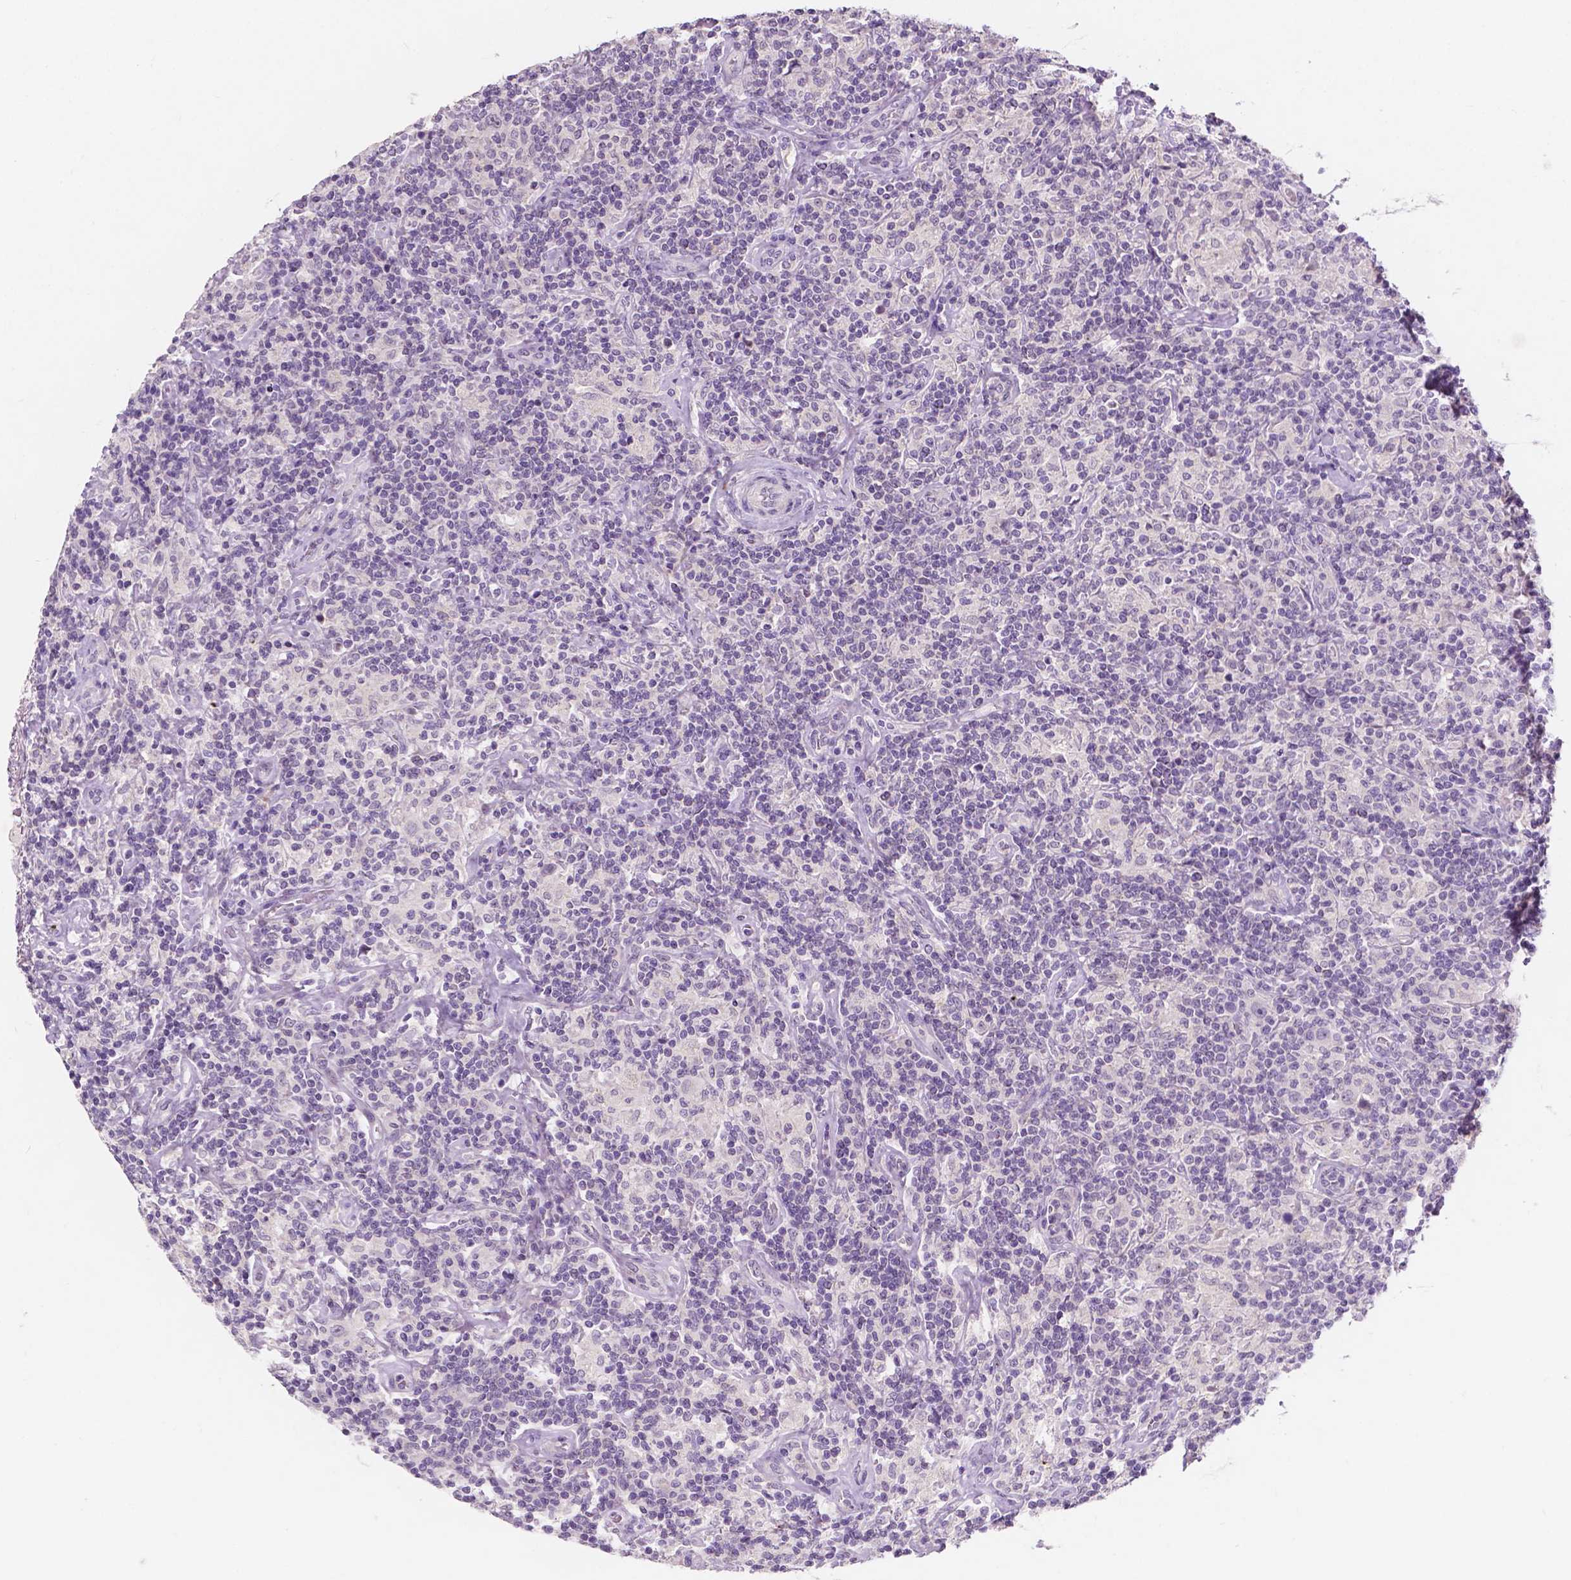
{"staining": {"intensity": "negative", "quantity": "none", "location": "none"}, "tissue": "lymphoma", "cell_type": "Tumor cells", "image_type": "cancer", "snomed": [{"axis": "morphology", "description": "Hodgkin's disease, NOS"}, {"axis": "topography", "description": "Lymph node"}], "caption": "High power microscopy micrograph of an IHC photomicrograph of lymphoma, revealing no significant positivity in tumor cells.", "gene": "SIRT2", "patient": {"sex": "male", "age": 70}}